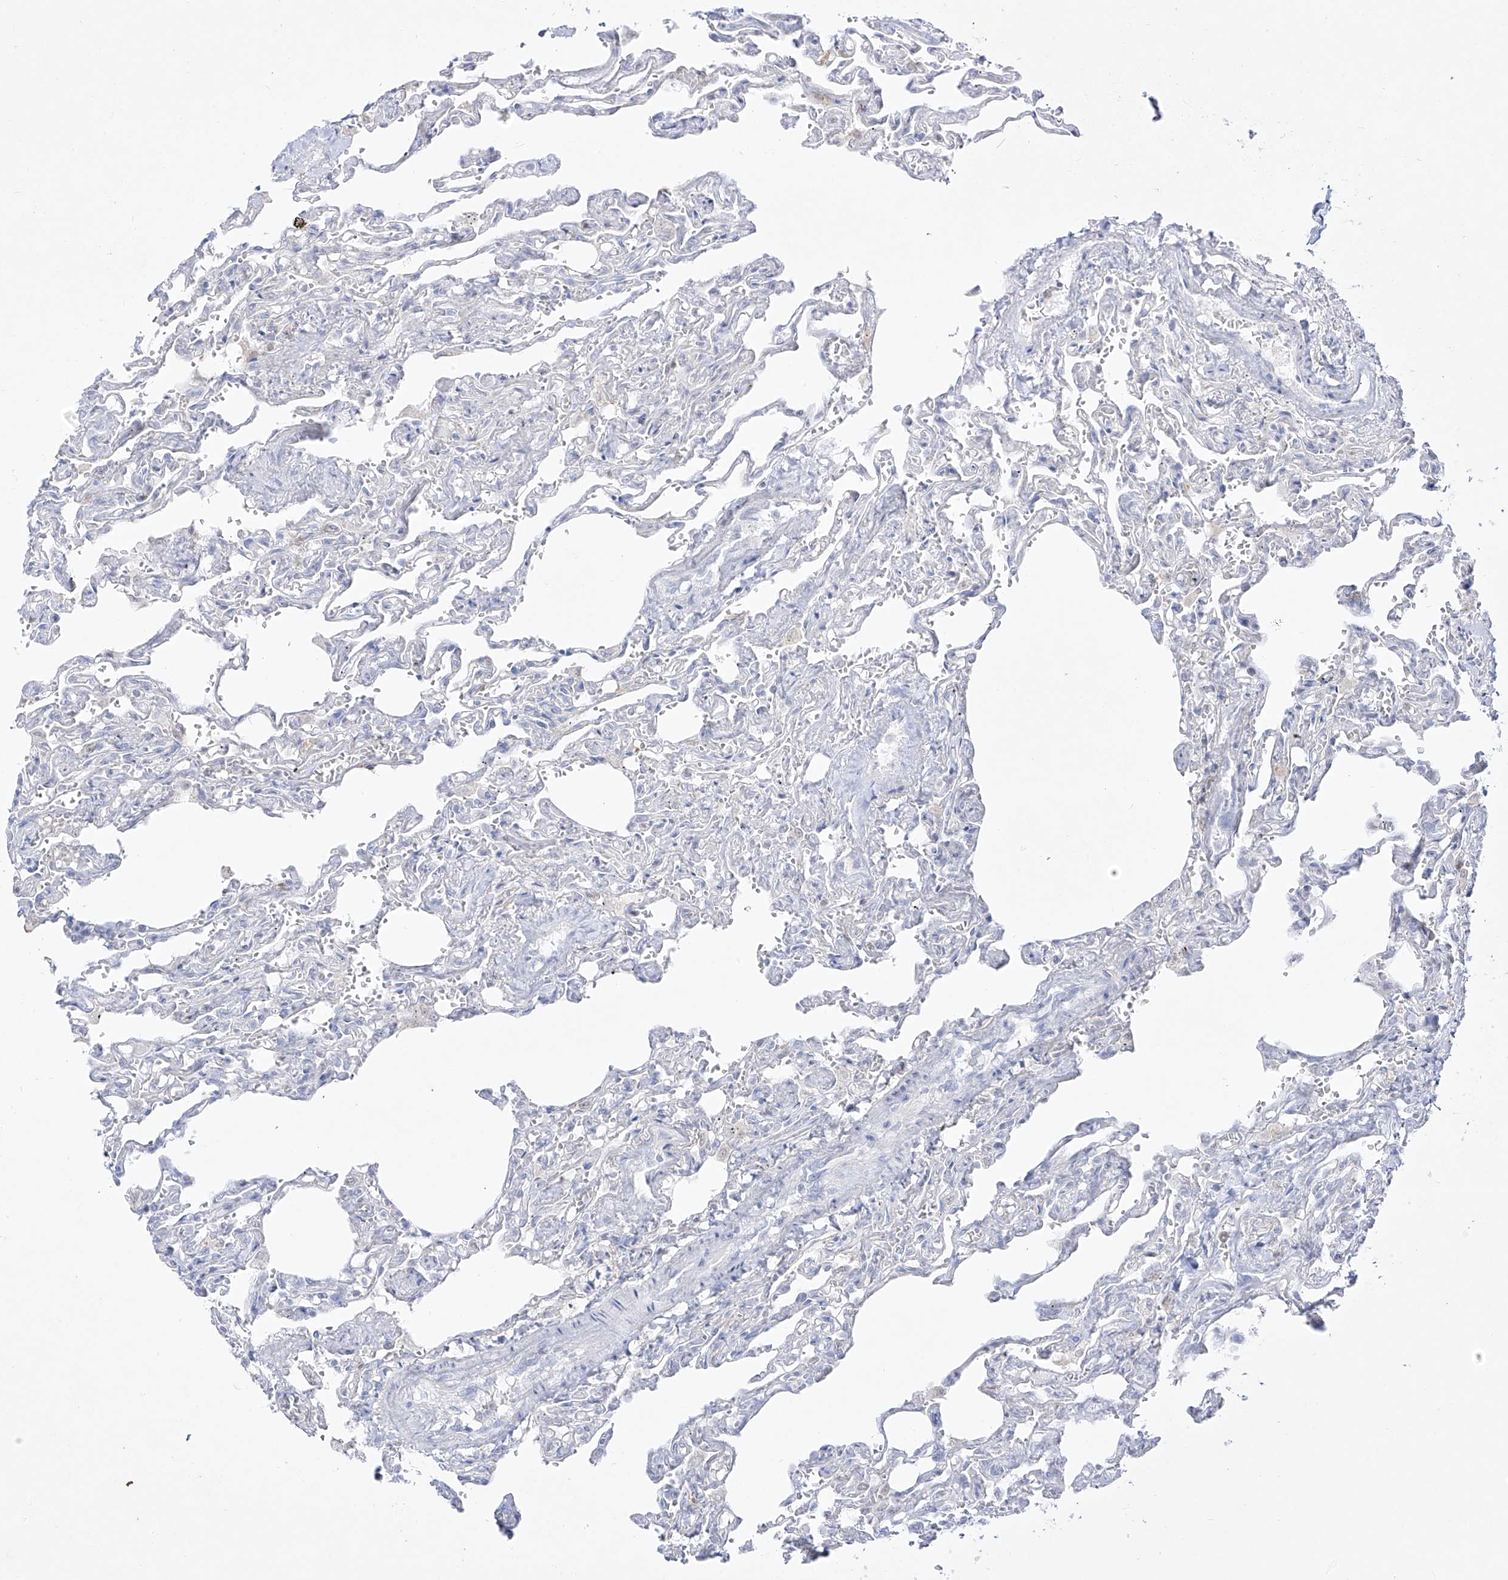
{"staining": {"intensity": "negative", "quantity": "none", "location": "none"}, "tissue": "lung", "cell_type": "Alveolar cells", "image_type": "normal", "snomed": [{"axis": "morphology", "description": "Normal tissue, NOS"}, {"axis": "topography", "description": "Lung"}], "caption": "The image exhibits no staining of alveolar cells in benign lung. (Stains: DAB IHC with hematoxylin counter stain, Microscopy: brightfield microscopy at high magnification).", "gene": "DMKN", "patient": {"sex": "male", "age": 21}}